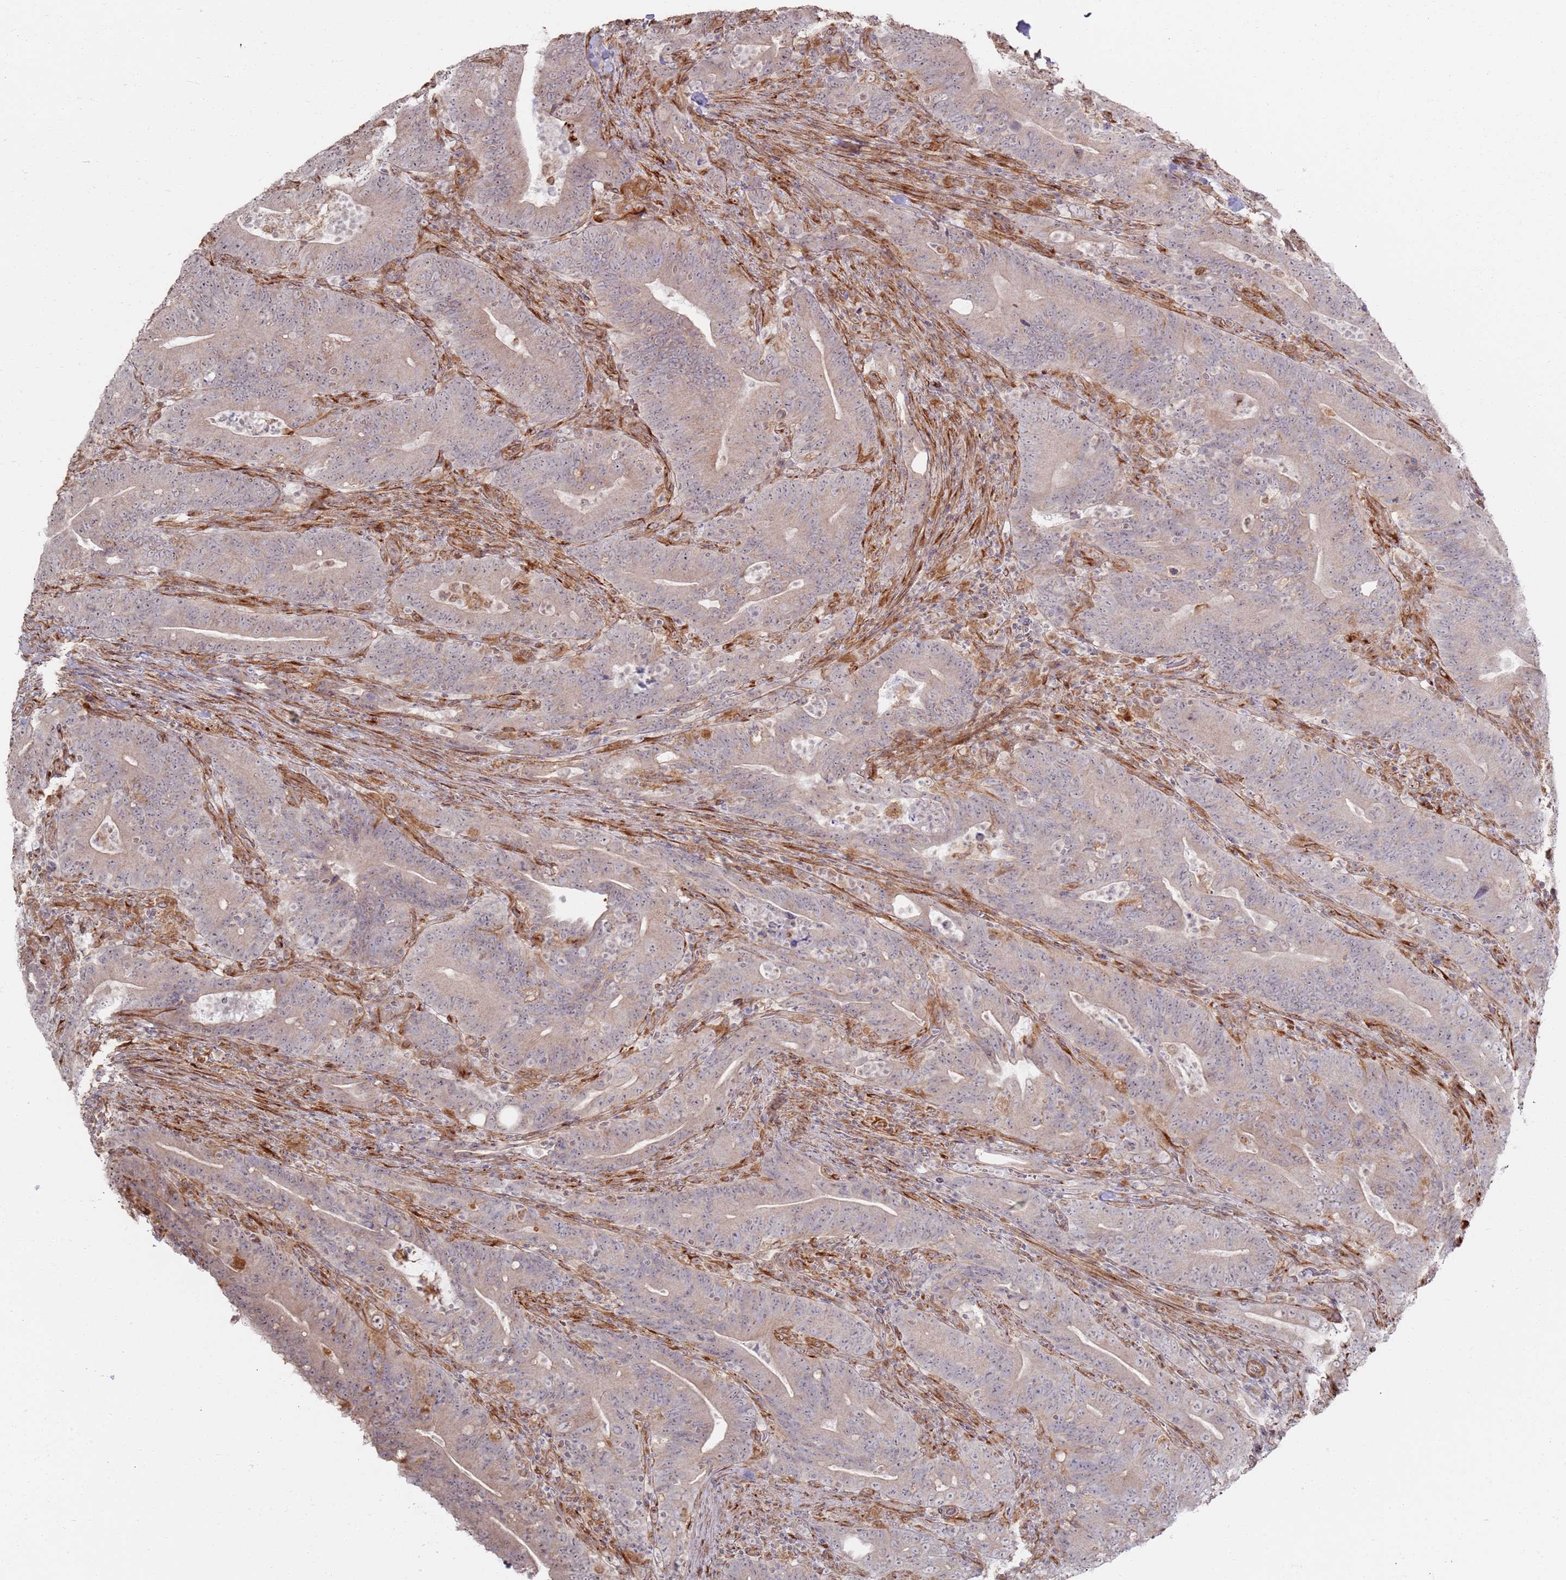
{"staining": {"intensity": "weak", "quantity": "25%-75%", "location": "cytoplasmic/membranous"}, "tissue": "colorectal cancer", "cell_type": "Tumor cells", "image_type": "cancer", "snomed": [{"axis": "morphology", "description": "Adenocarcinoma, NOS"}, {"axis": "topography", "description": "Colon"}], "caption": "Colorectal cancer (adenocarcinoma) tissue demonstrates weak cytoplasmic/membranous staining in approximately 25%-75% of tumor cells", "gene": "PHF21A", "patient": {"sex": "female", "age": 66}}